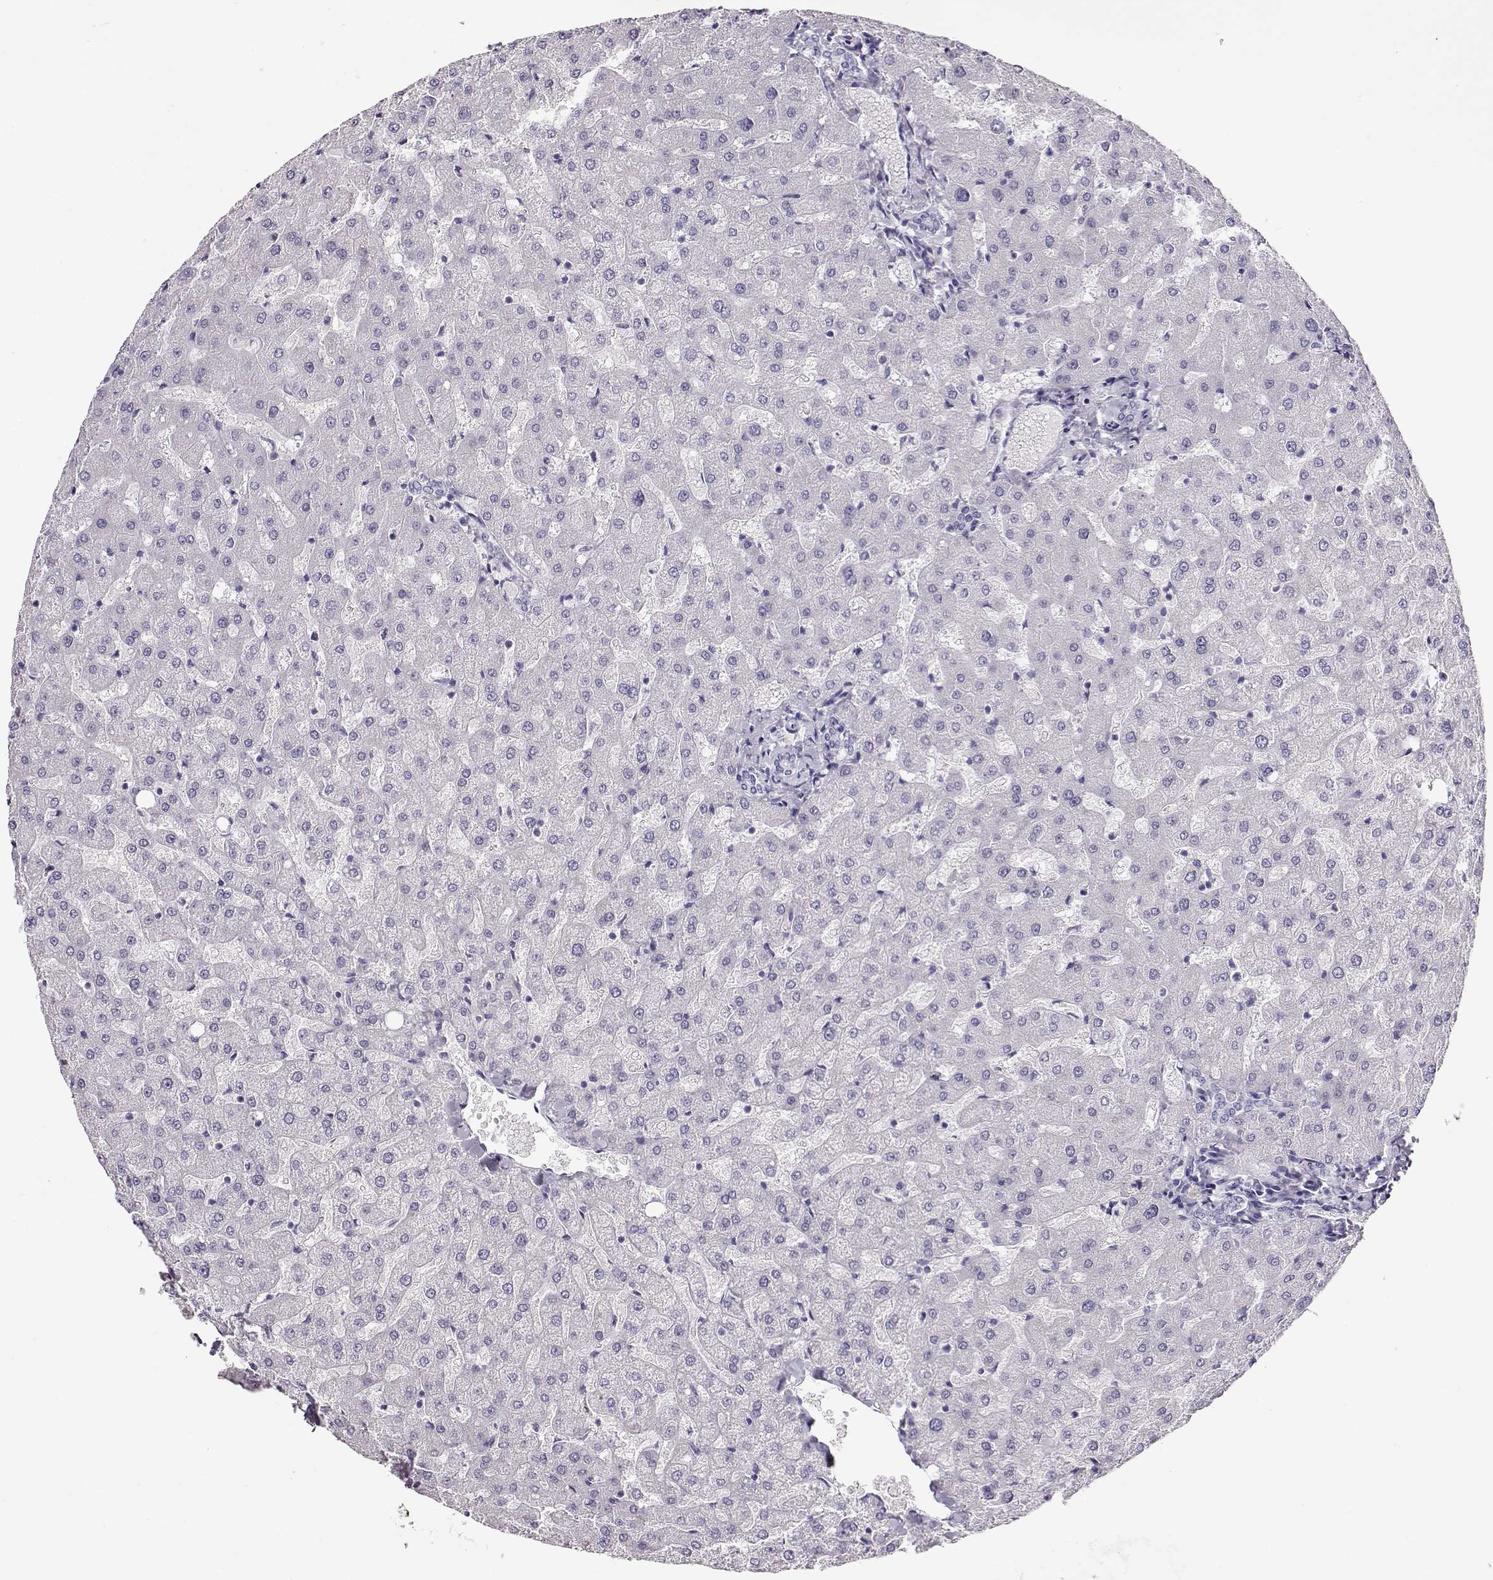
{"staining": {"intensity": "negative", "quantity": "none", "location": "none"}, "tissue": "liver", "cell_type": "Cholangiocytes", "image_type": "normal", "snomed": [{"axis": "morphology", "description": "Normal tissue, NOS"}, {"axis": "topography", "description": "Liver"}], "caption": "This is a histopathology image of immunohistochemistry staining of unremarkable liver, which shows no expression in cholangiocytes.", "gene": "RBM44", "patient": {"sex": "female", "age": 50}}